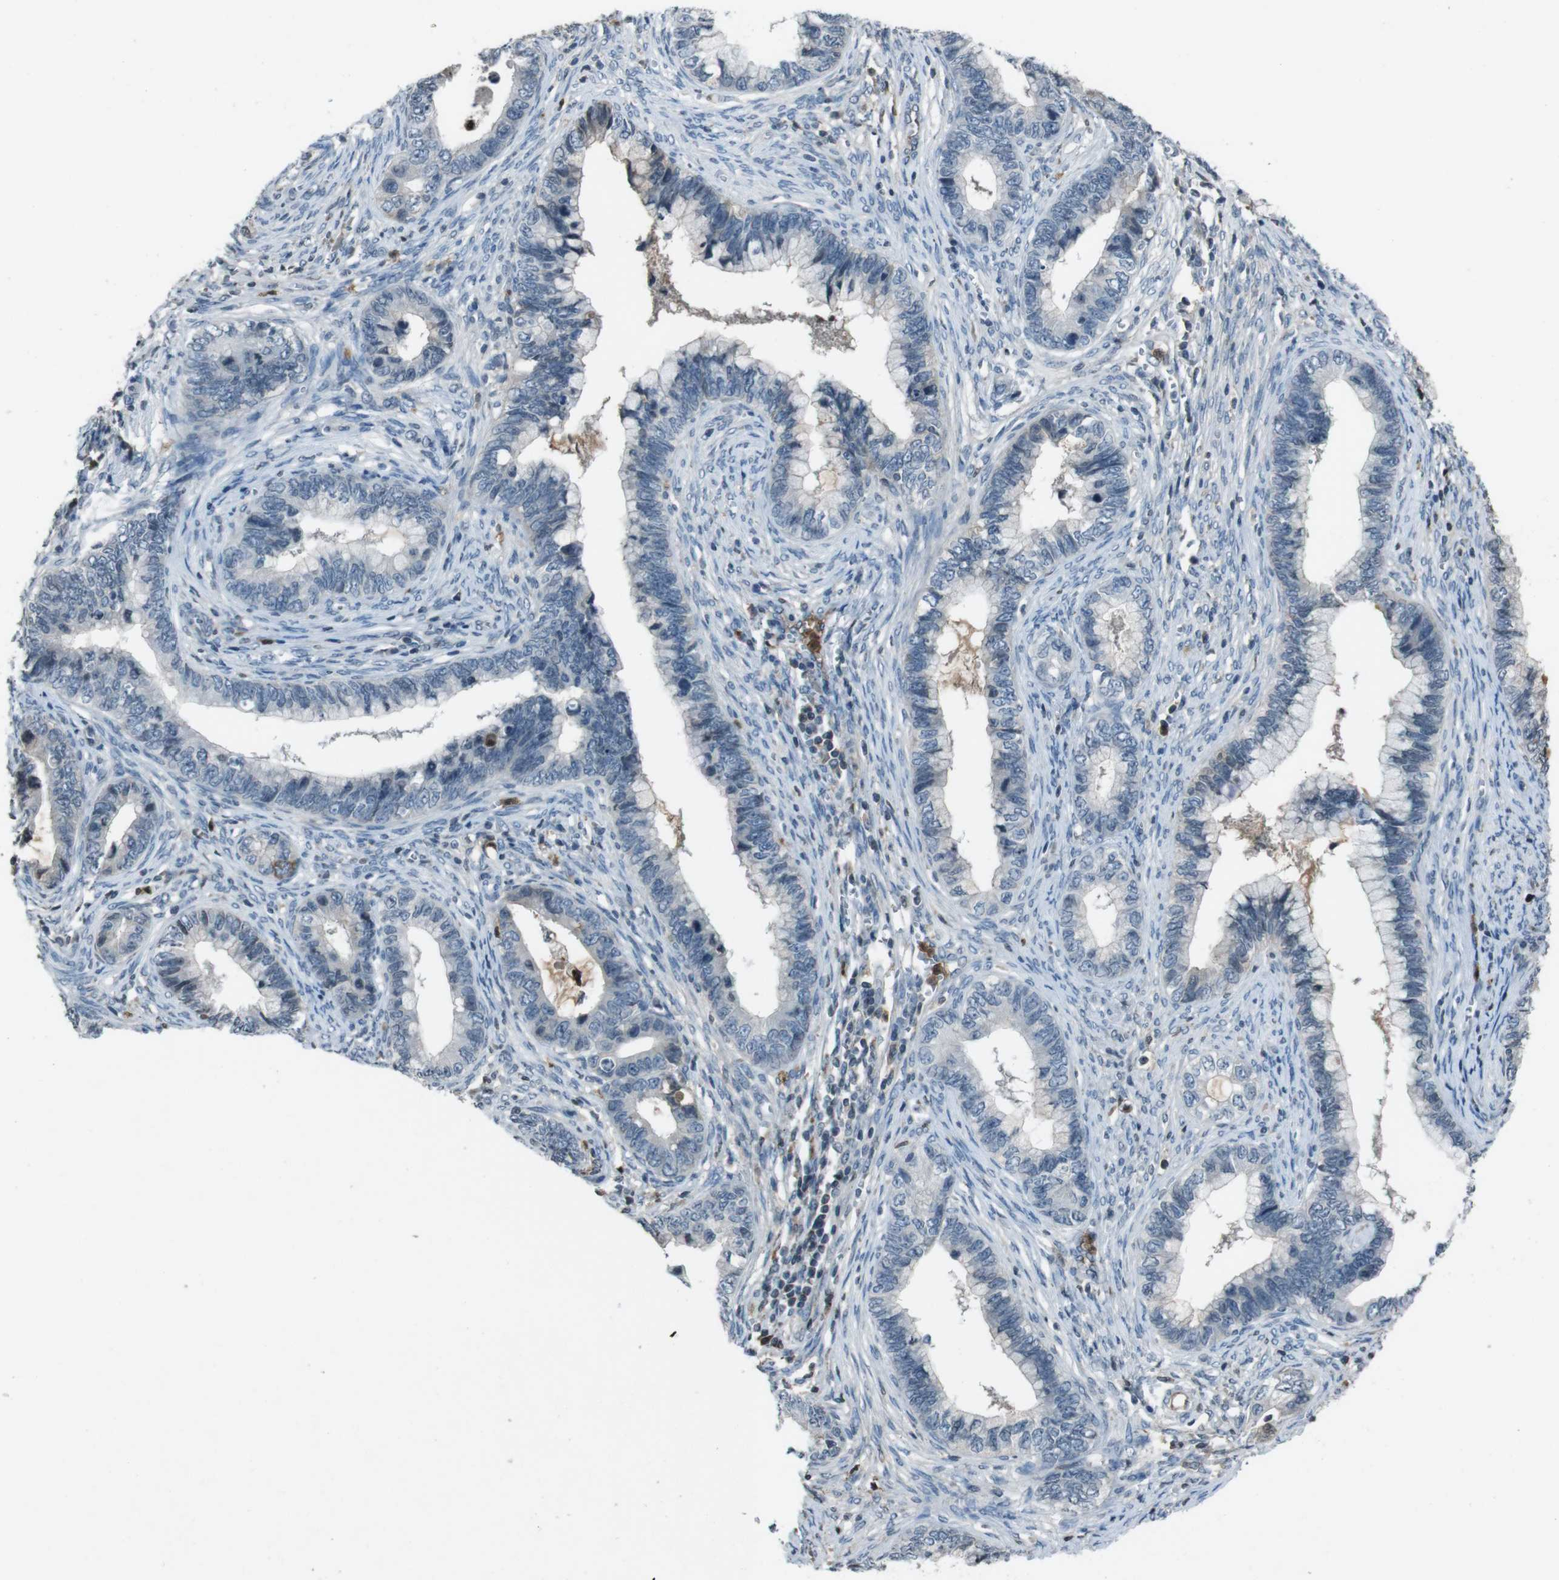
{"staining": {"intensity": "negative", "quantity": "none", "location": "none"}, "tissue": "cervical cancer", "cell_type": "Tumor cells", "image_type": "cancer", "snomed": [{"axis": "morphology", "description": "Adenocarcinoma, NOS"}, {"axis": "topography", "description": "Cervix"}], "caption": "An image of human cervical cancer (adenocarcinoma) is negative for staining in tumor cells.", "gene": "UGT1A6", "patient": {"sex": "female", "age": 44}}